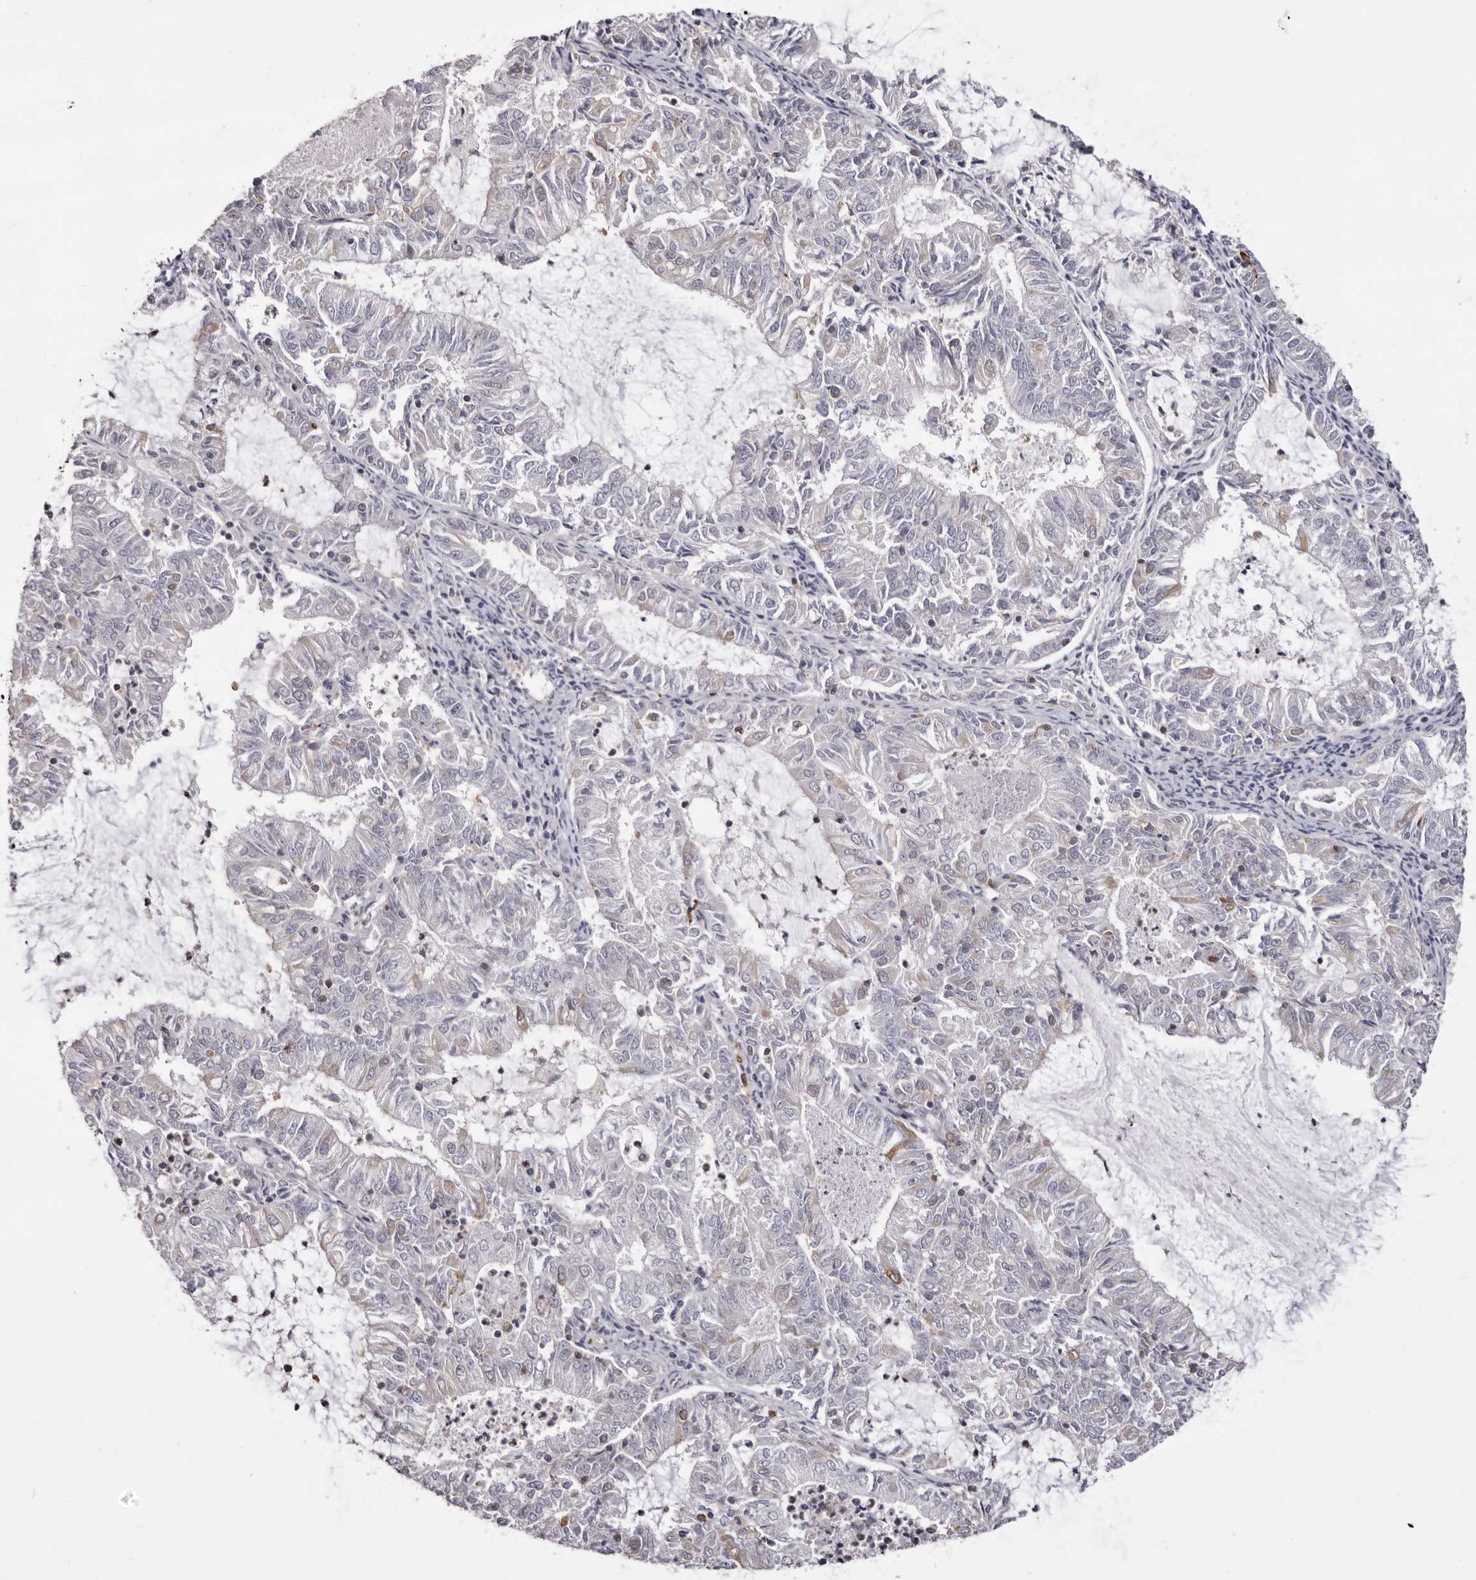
{"staining": {"intensity": "weak", "quantity": "<25%", "location": "cytoplasmic/membranous"}, "tissue": "endometrial cancer", "cell_type": "Tumor cells", "image_type": "cancer", "snomed": [{"axis": "morphology", "description": "Adenocarcinoma, NOS"}, {"axis": "topography", "description": "Endometrium"}], "caption": "Human endometrial adenocarcinoma stained for a protein using immunohistochemistry (IHC) exhibits no staining in tumor cells.", "gene": "TNNI1", "patient": {"sex": "female", "age": 57}}